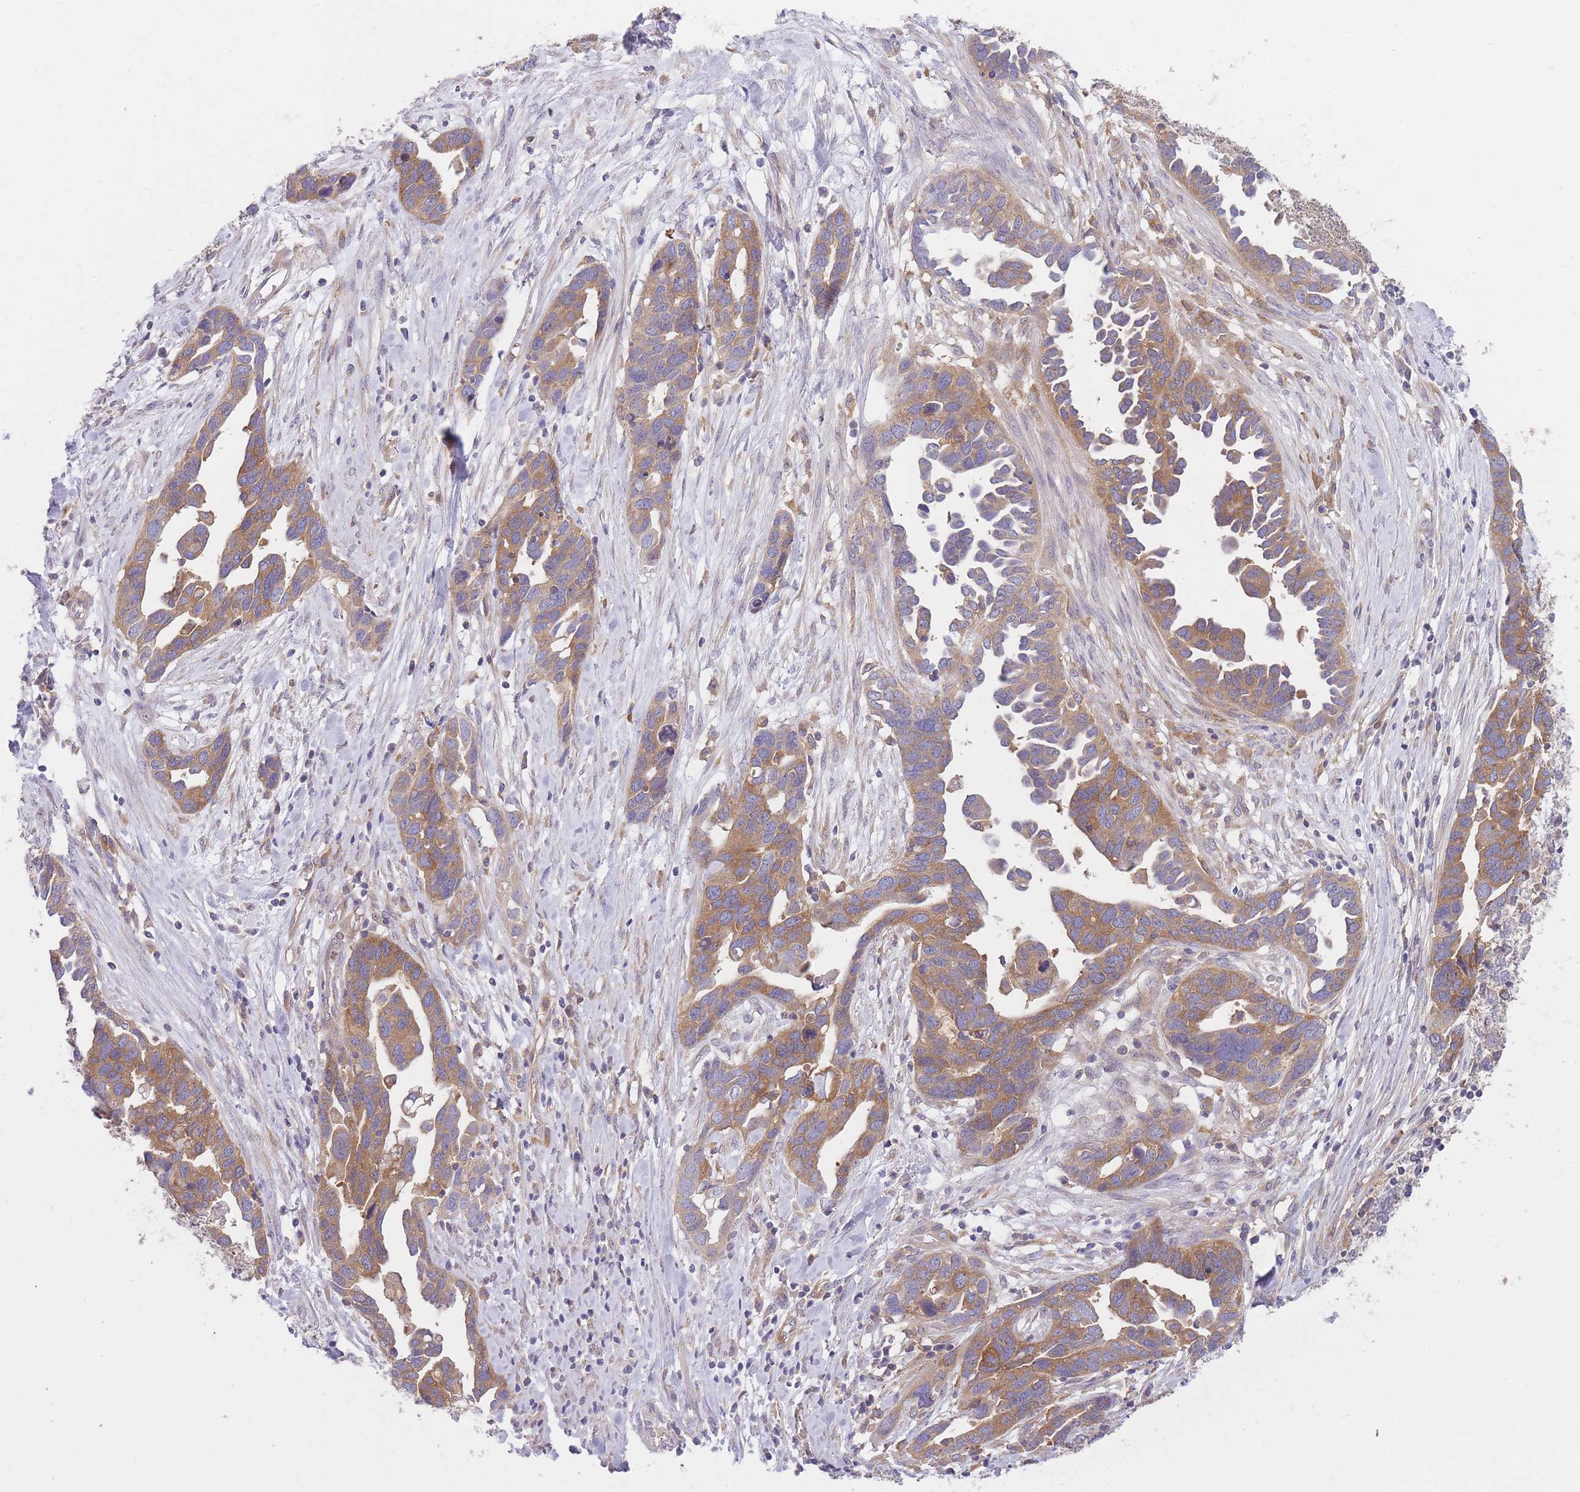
{"staining": {"intensity": "moderate", "quantity": ">75%", "location": "cytoplasmic/membranous"}, "tissue": "ovarian cancer", "cell_type": "Tumor cells", "image_type": "cancer", "snomed": [{"axis": "morphology", "description": "Cystadenocarcinoma, serous, NOS"}, {"axis": "topography", "description": "Ovary"}], "caption": "There is medium levels of moderate cytoplasmic/membranous expression in tumor cells of ovarian cancer, as demonstrated by immunohistochemical staining (brown color).", "gene": "PRKAR1A", "patient": {"sex": "female", "age": 54}}